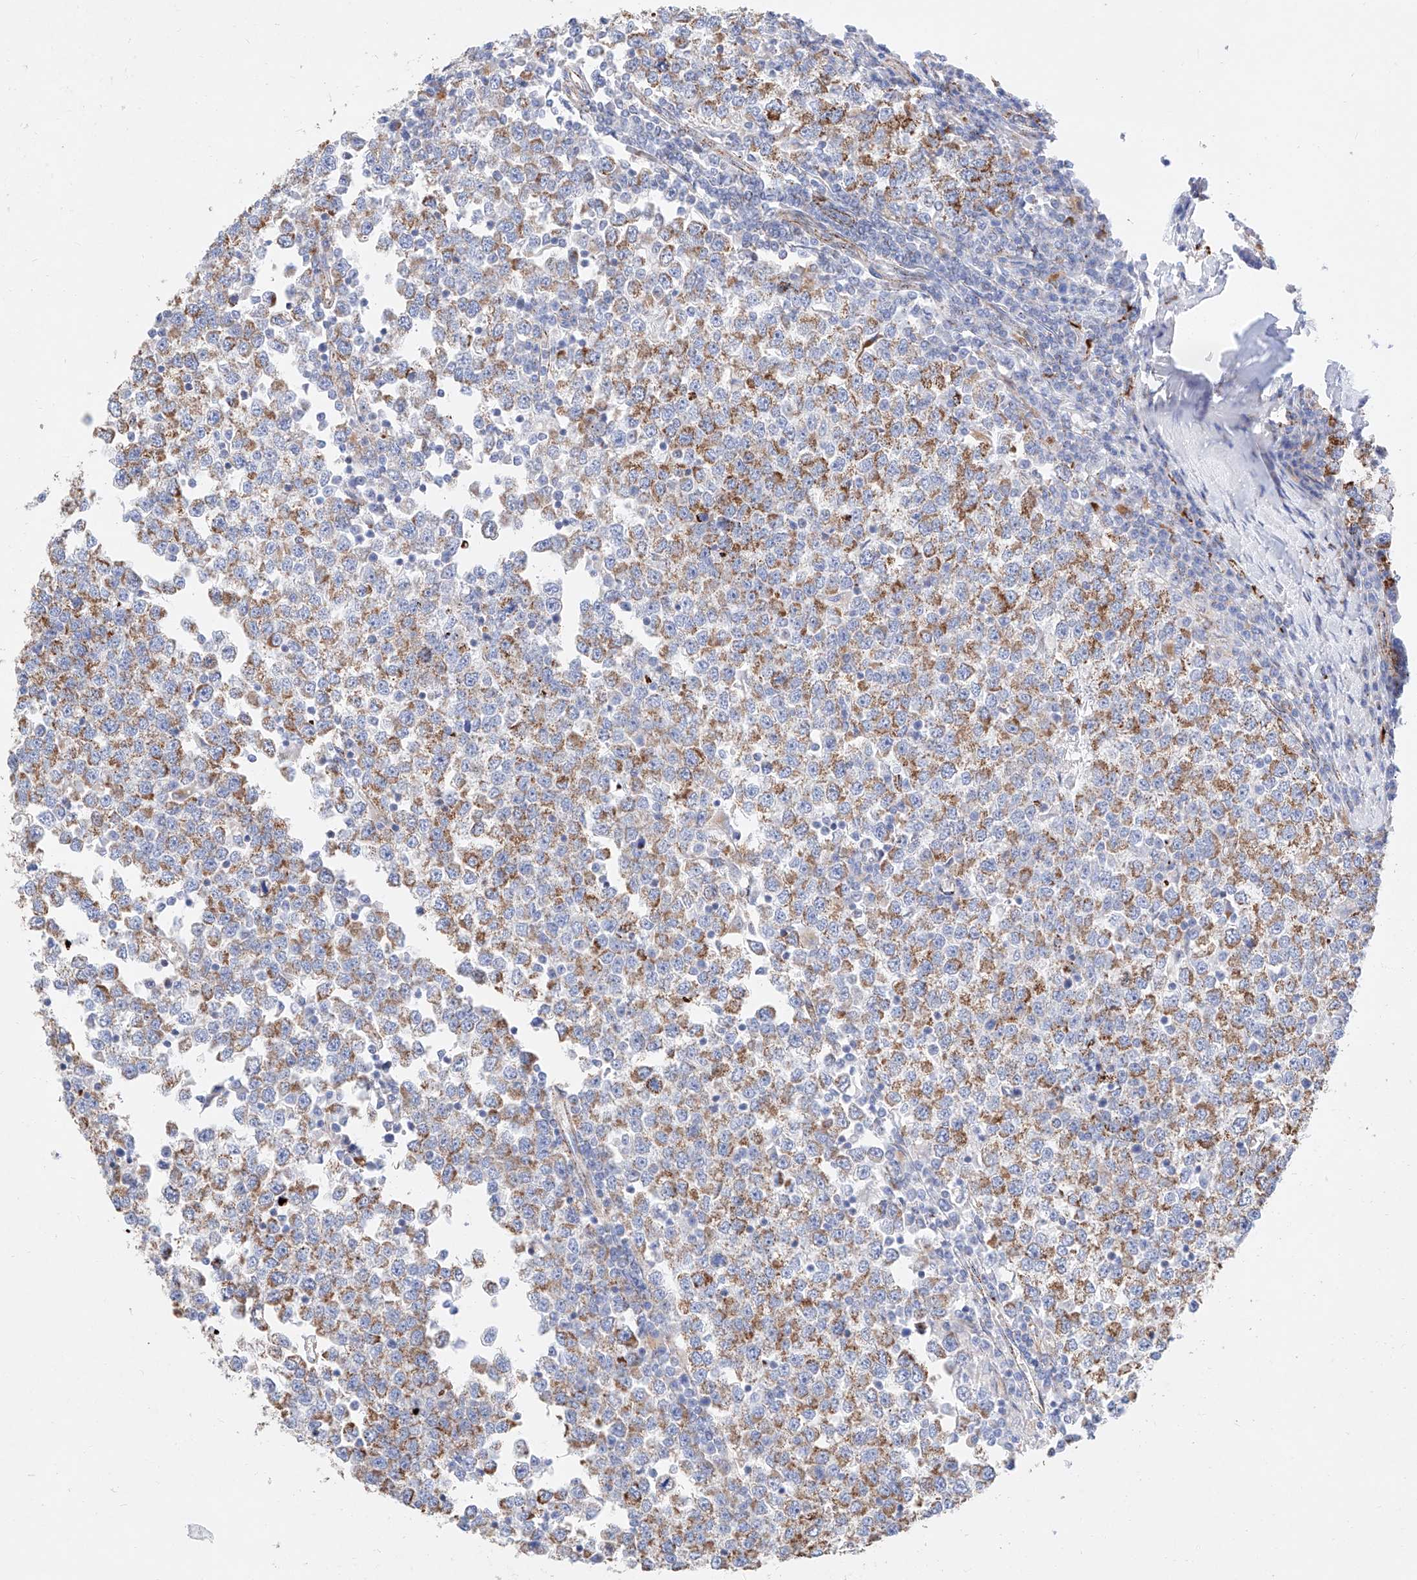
{"staining": {"intensity": "moderate", "quantity": ">75%", "location": "cytoplasmic/membranous"}, "tissue": "testis cancer", "cell_type": "Tumor cells", "image_type": "cancer", "snomed": [{"axis": "morphology", "description": "Seminoma, NOS"}, {"axis": "topography", "description": "Testis"}], "caption": "The immunohistochemical stain shows moderate cytoplasmic/membranous staining in tumor cells of testis cancer (seminoma) tissue.", "gene": "C6orf62", "patient": {"sex": "male", "age": 65}}